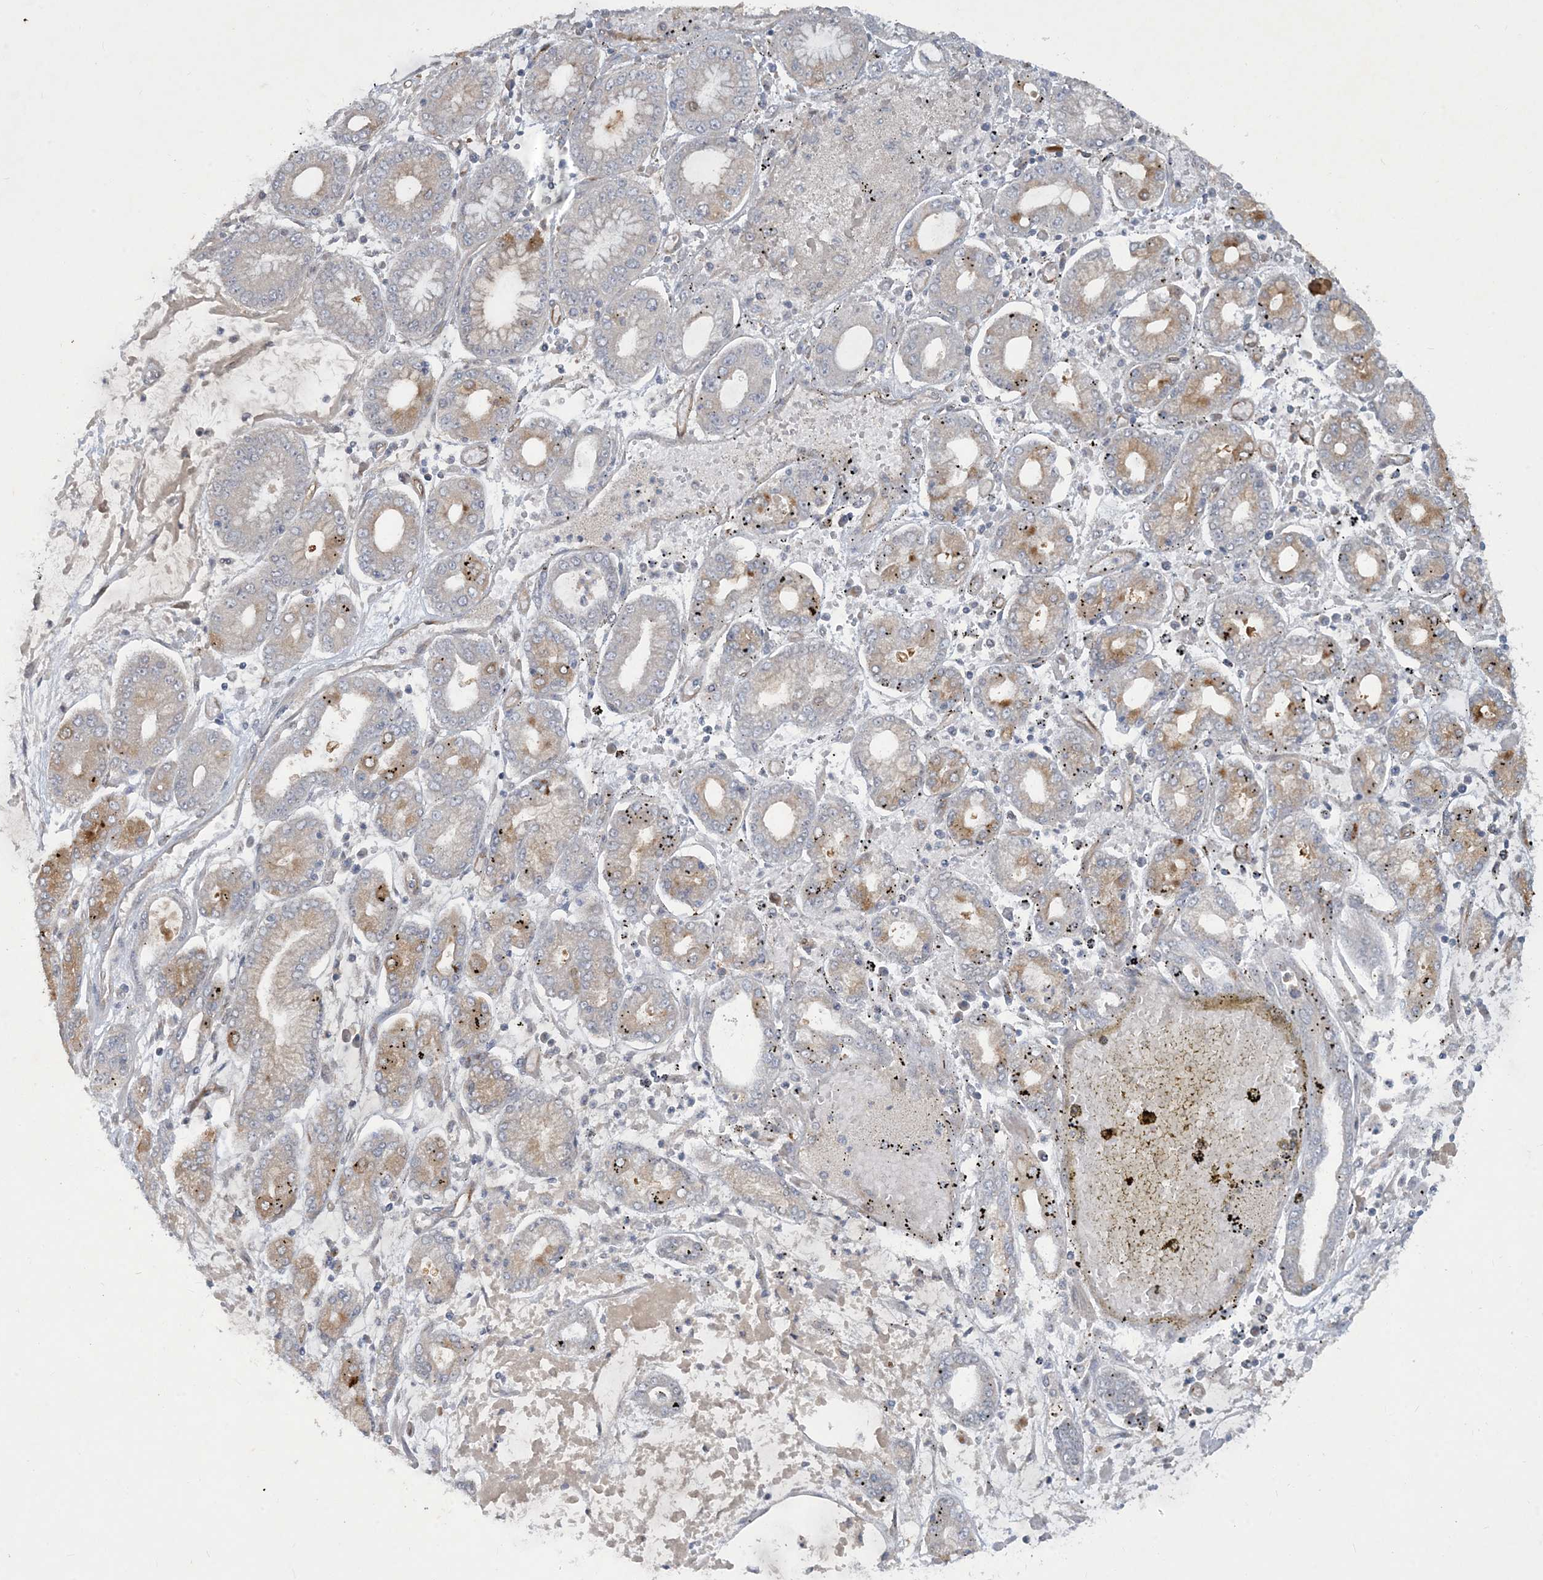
{"staining": {"intensity": "moderate", "quantity": "25%-75%", "location": "cytoplasmic/membranous"}, "tissue": "stomach cancer", "cell_type": "Tumor cells", "image_type": "cancer", "snomed": [{"axis": "morphology", "description": "Adenocarcinoma, NOS"}, {"axis": "topography", "description": "Stomach"}], "caption": "Protein staining by immunohistochemistry demonstrates moderate cytoplasmic/membranous staining in about 25%-75% of tumor cells in stomach cancer (adenocarcinoma). Using DAB (3,3'-diaminobenzidine) (brown) and hematoxylin (blue) stains, captured at high magnification using brightfield microscopy.", "gene": "CDS1", "patient": {"sex": "male", "age": 76}}